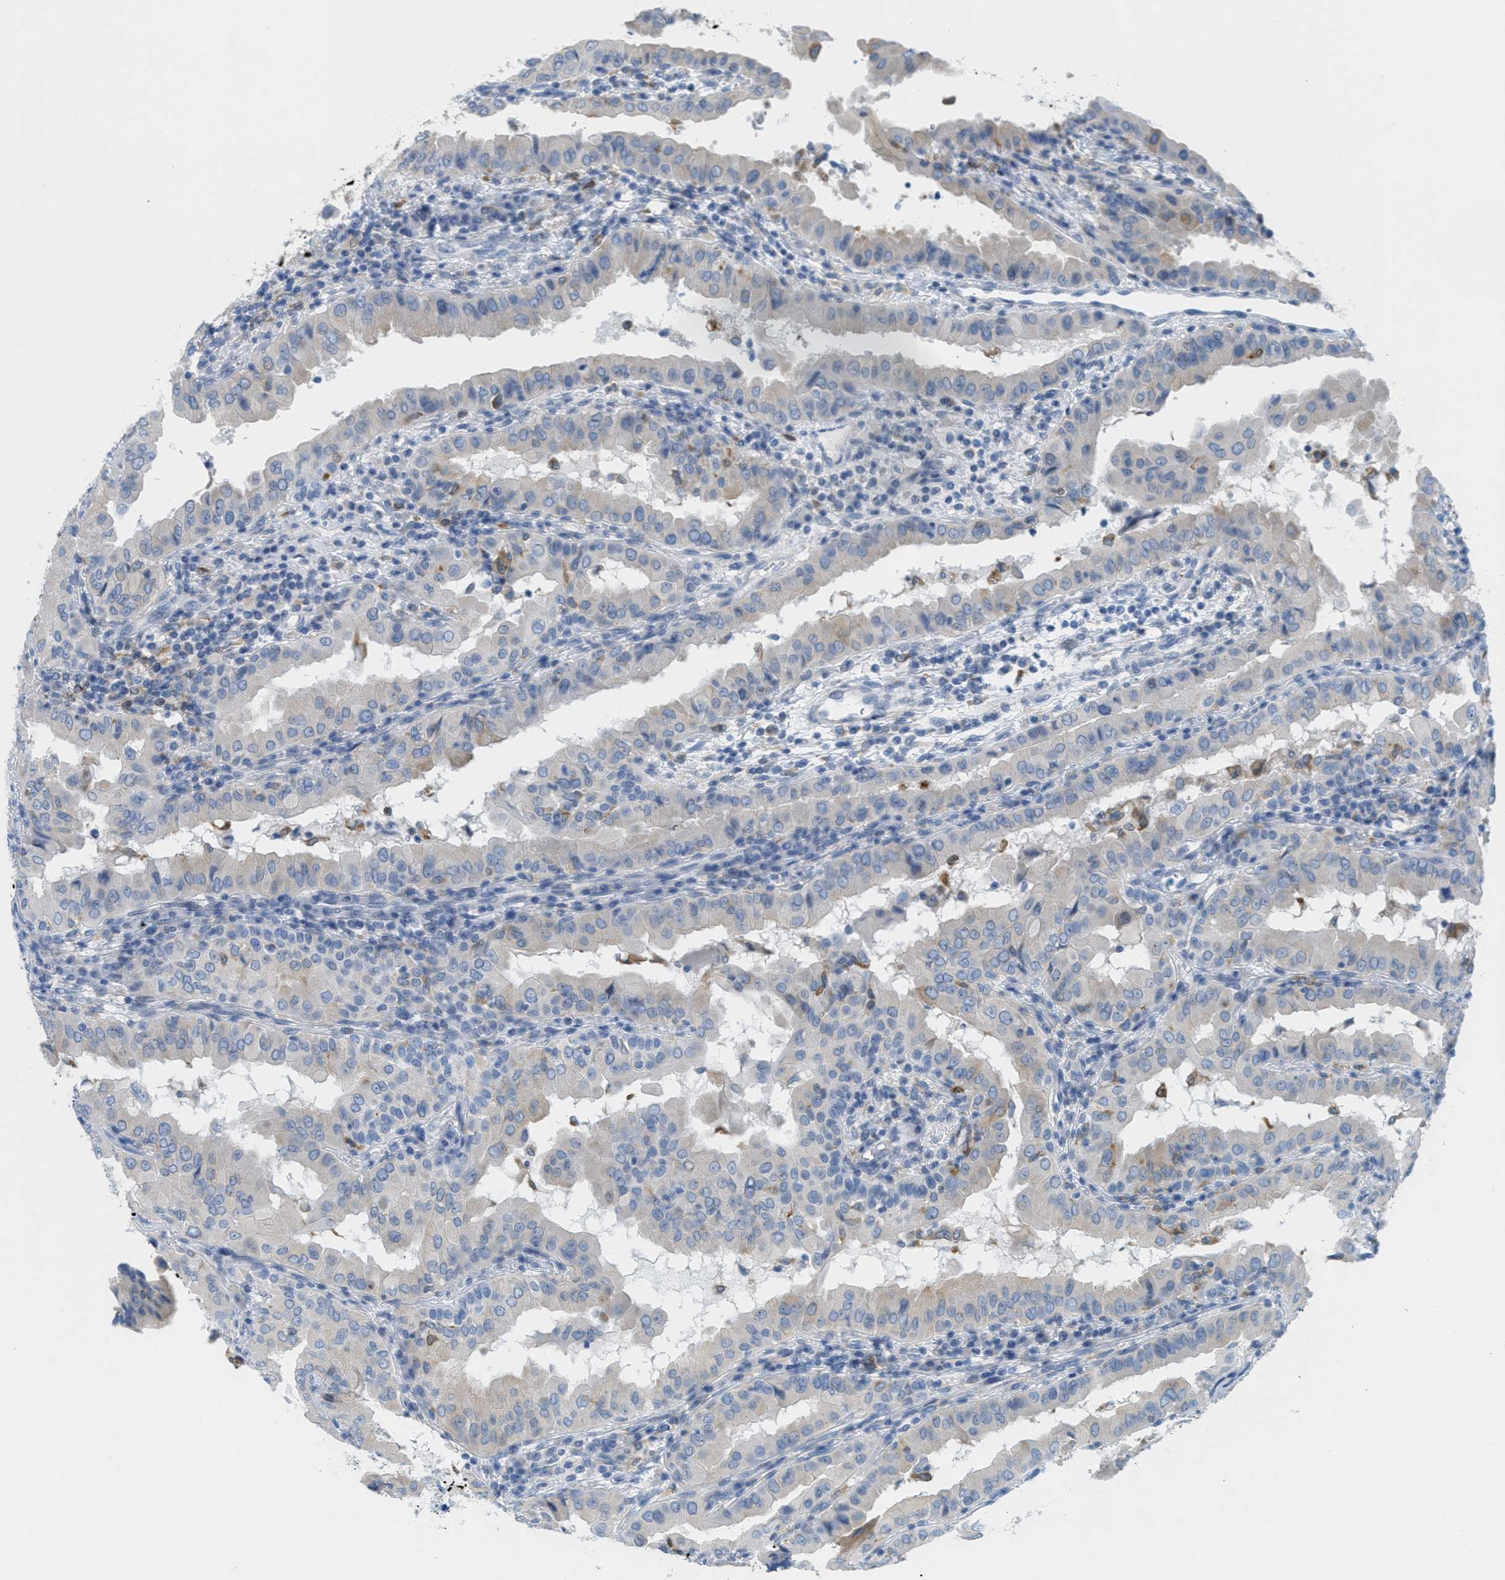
{"staining": {"intensity": "negative", "quantity": "none", "location": "none"}, "tissue": "thyroid cancer", "cell_type": "Tumor cells", "image_type": "cancer", "snomed": [{"axis": "morphology", "description": "Papillary adenocarcinoma, NOS"}, {"axis": "topography", "description": "Thyroid gland"}], "caption": "This is an immunohistochemistry (IHC) image of thyroid cancer (papillary adenocarcinoma). There is no expression in tumor cells.", "gene": "TEX264", "patient": {"sex": "male", "age": 33}}